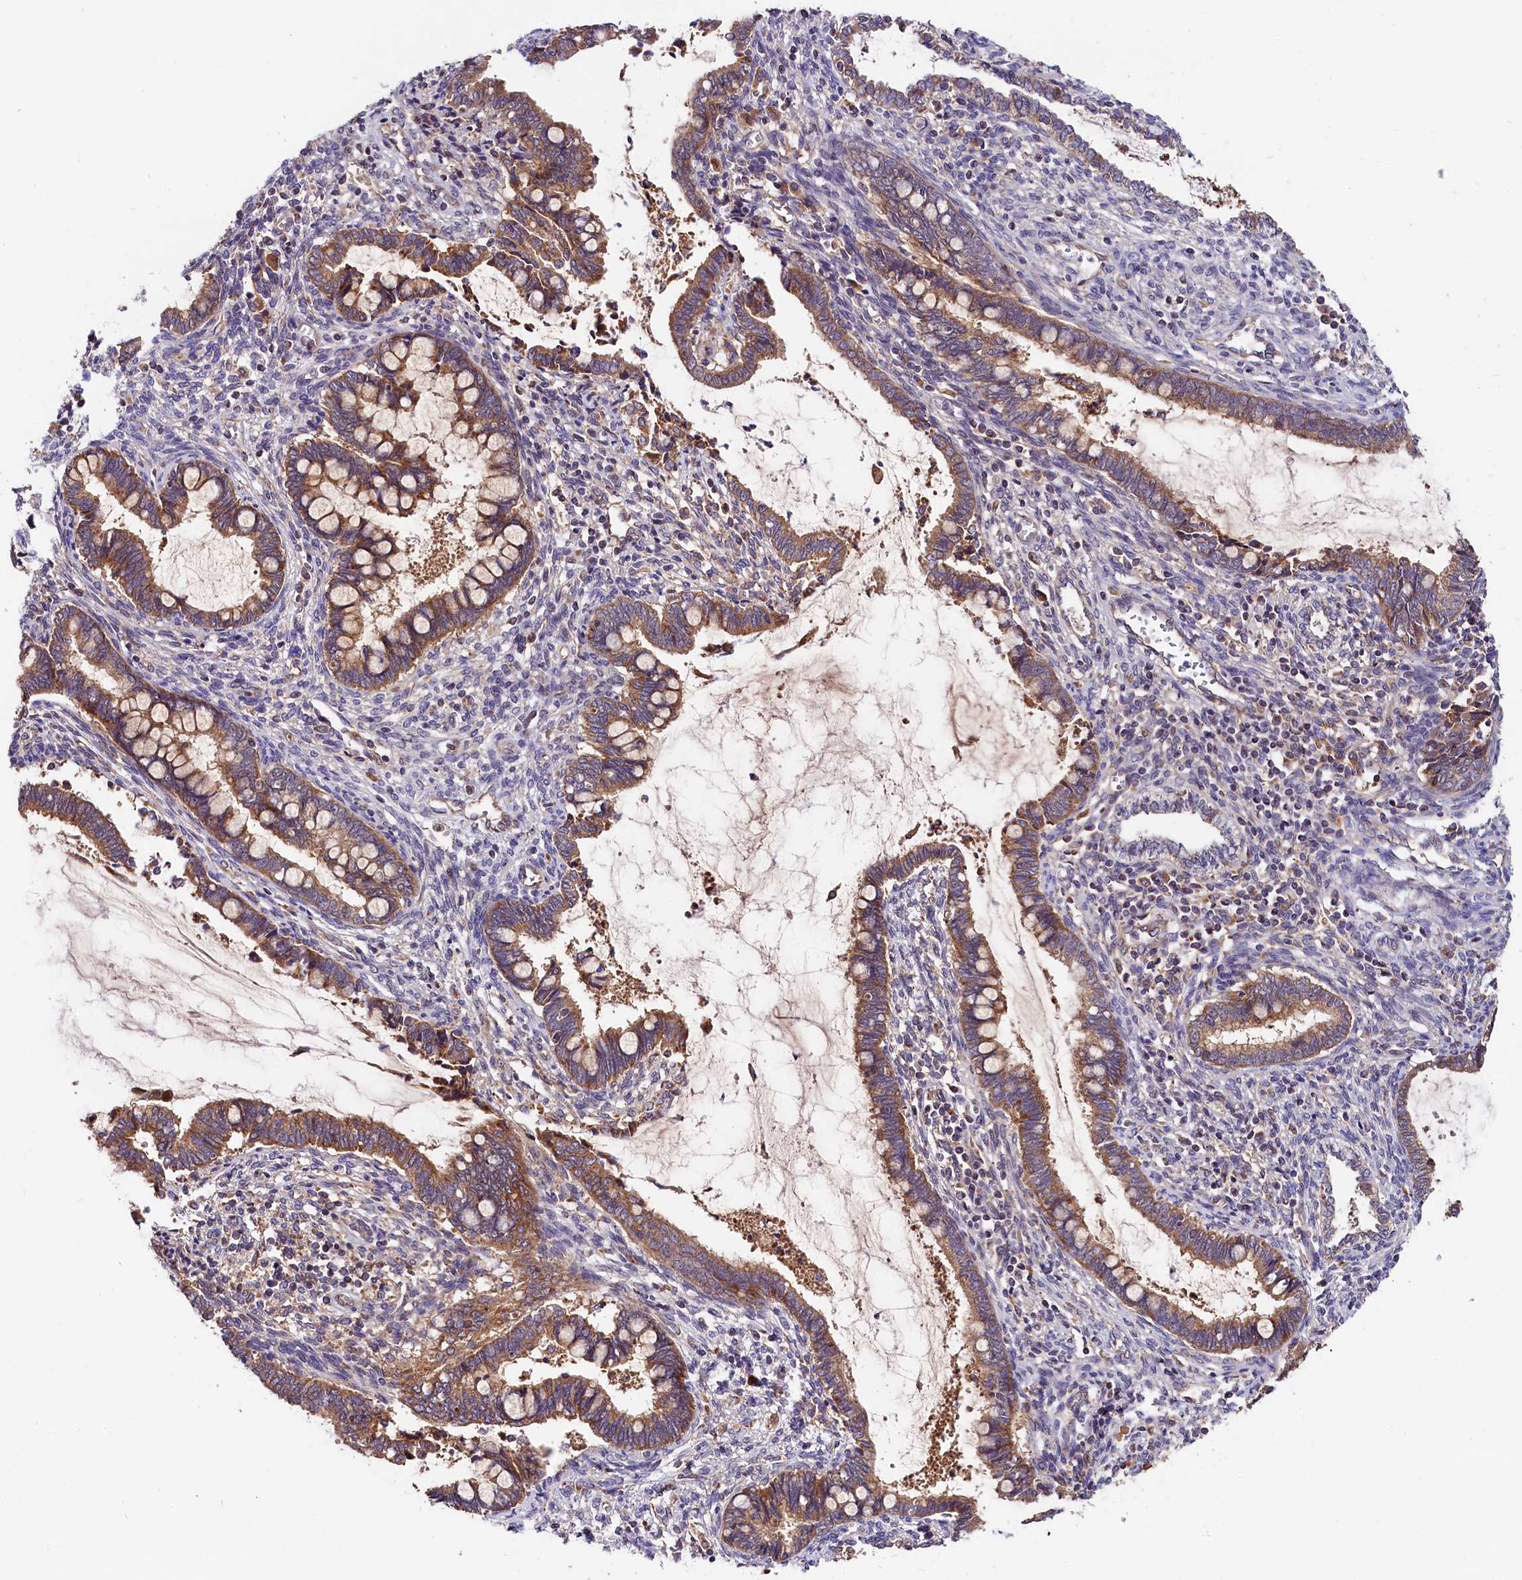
{"staining": {"intensity": "moderate", "quantity": ">75%", "location": "cytoplasmic/membranous"}, "tissue": "cervical cancer", "cell_type": "Tumor cells", "image_type": "cancer", "snomed": [{"axis": "morphology", "description": "Adenocarcinoma, NOS"}, {"axis": "topography", "description": "Cervix"}], "caption": "A brown stain highlights moderate cytoplasmic/membranous staining of a protein in human adenocarcinoma (cervical) tumor cells. (Stains: DAB in brown, nuclei in blue, Microscopy: brightfield microscopy at high magnification).", "gene": "SPG11", "patient": {"sex": "female", "age": 44}}